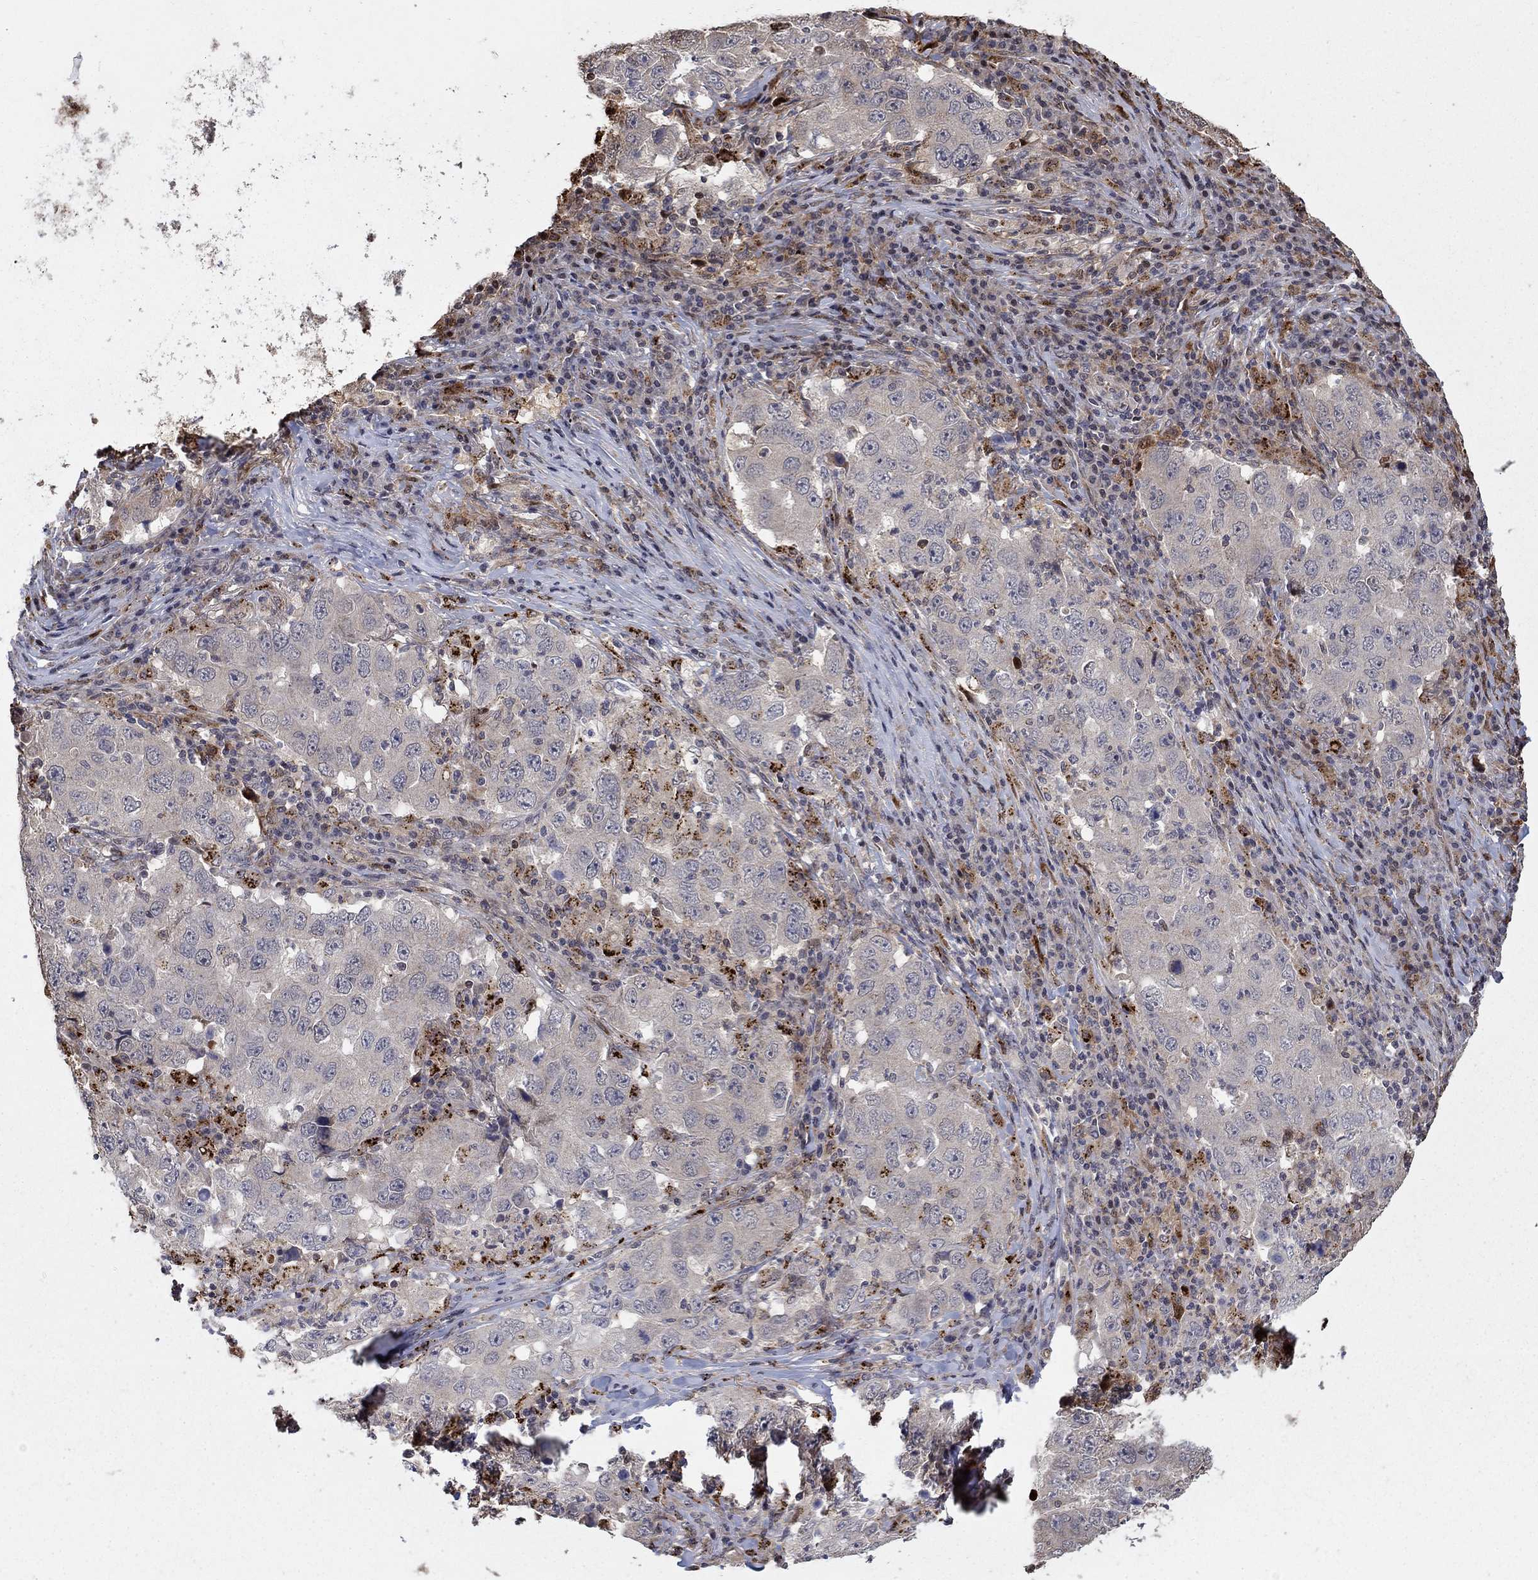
{"staining": {"intensity": "weak", "quantity": "<25%", "location": "cytoplasmic/membranous"}, "tissue": "lung cancer", "cell_type": "Tumor cells", "image_type": "cancer", "snomed": [{"axis": "morphology", "description": "Adenocarcinoma, NOS"}, {"axis": "topography", "description": "Lung"}], "caption": "Tumor cells are negative for brown protein staining in lung adenocarcinoma.", "gene": "LPCAT4", "patient": {"sex": "male", "age": 73}}